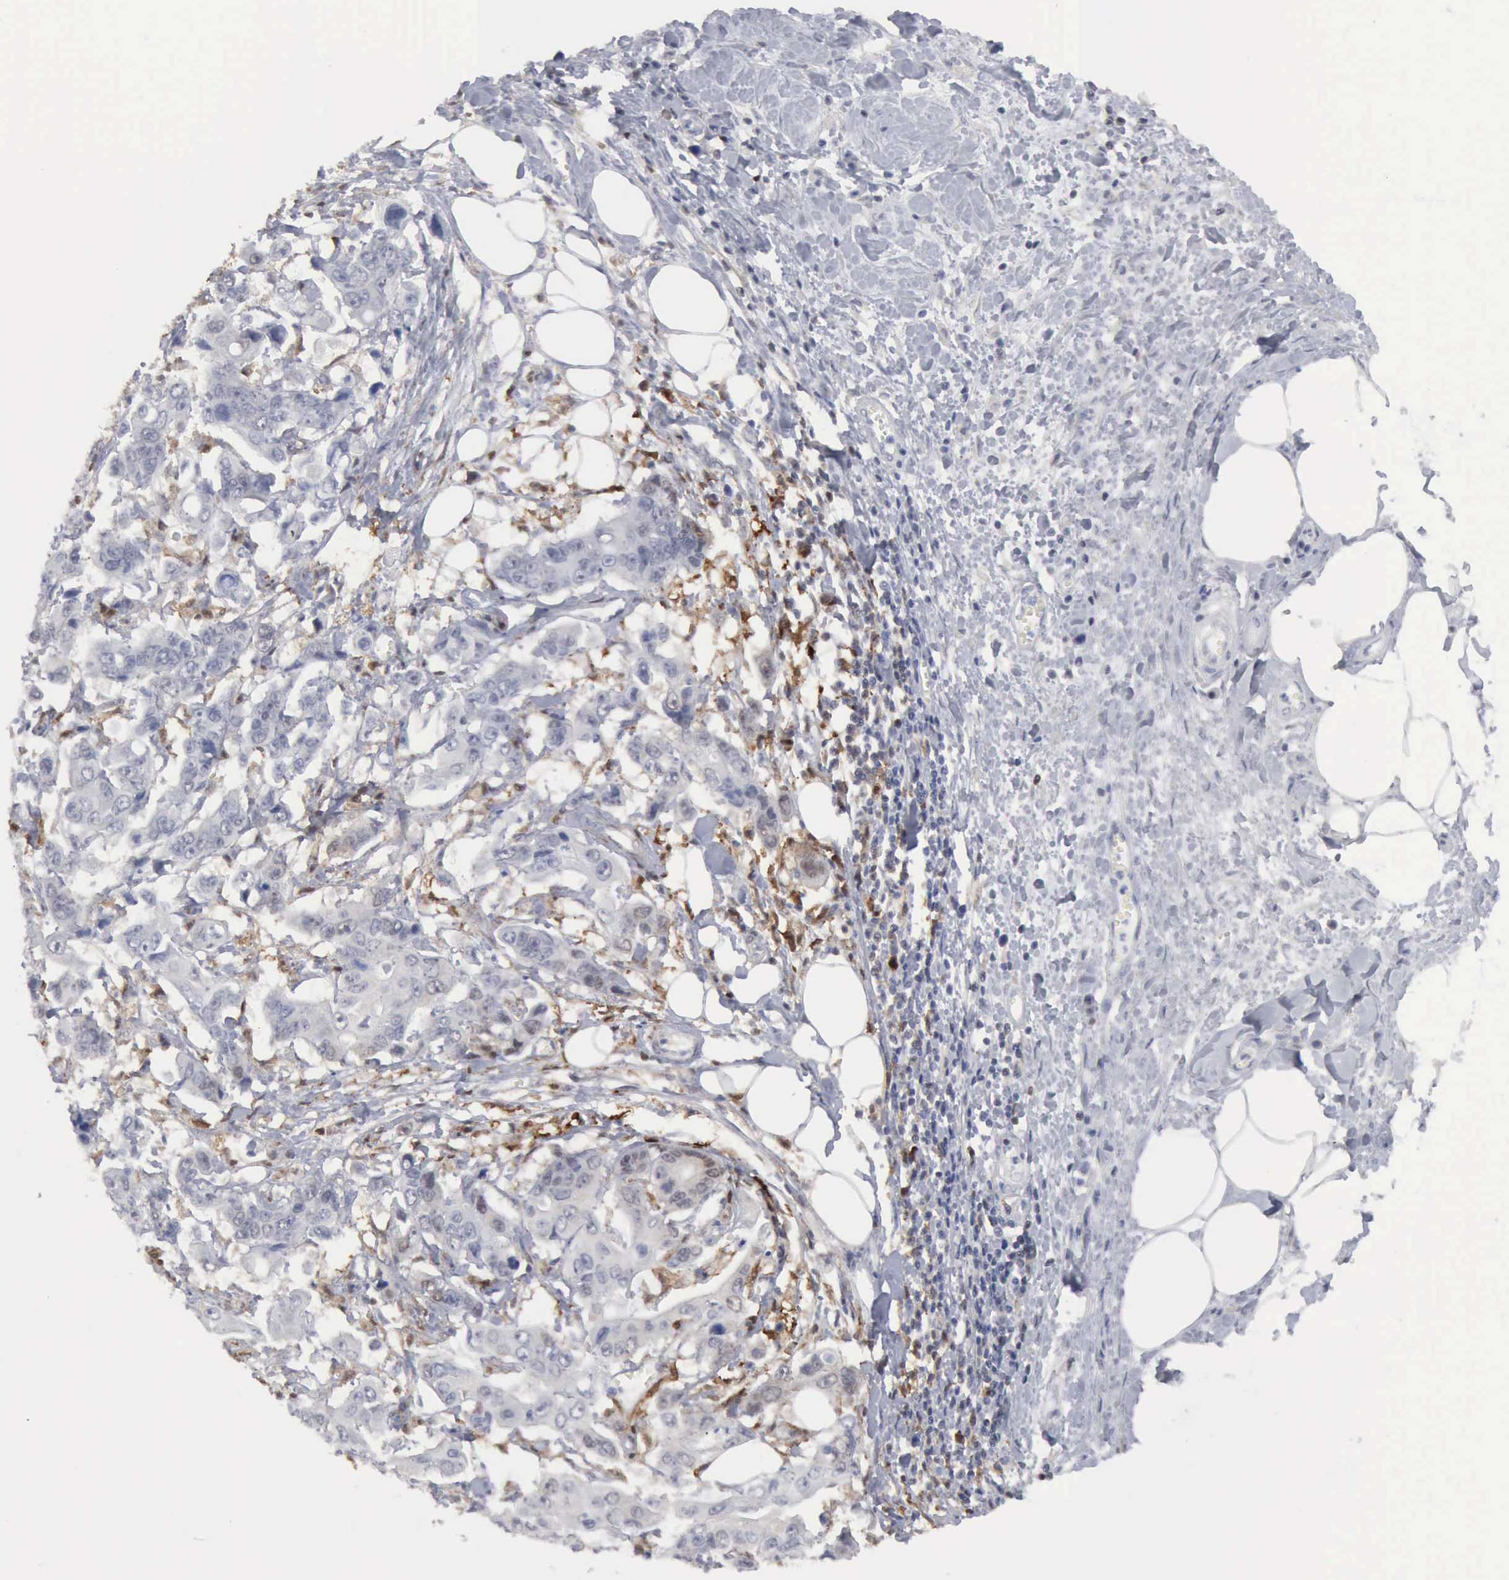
{"staining": {"intensity": "weak", "quantity": "<25%", "location": "nuclear"}, "tissue": "stomach cancer", "cell_type": "Tumor cells", "image_type": "cancer", "snomed": [{"axis": "morphology", "description": "Adenocarcinoma, NOS"}, {"axis": "topography", "description": "Stomach, upper"}], "caption": "Stomach cancer (adenocarcinoma) was stained to show a protein in brown. There is no significant staining in tumor cells.", "gene": "STAT1", "patient": {"sex": "male", "age": 80}}